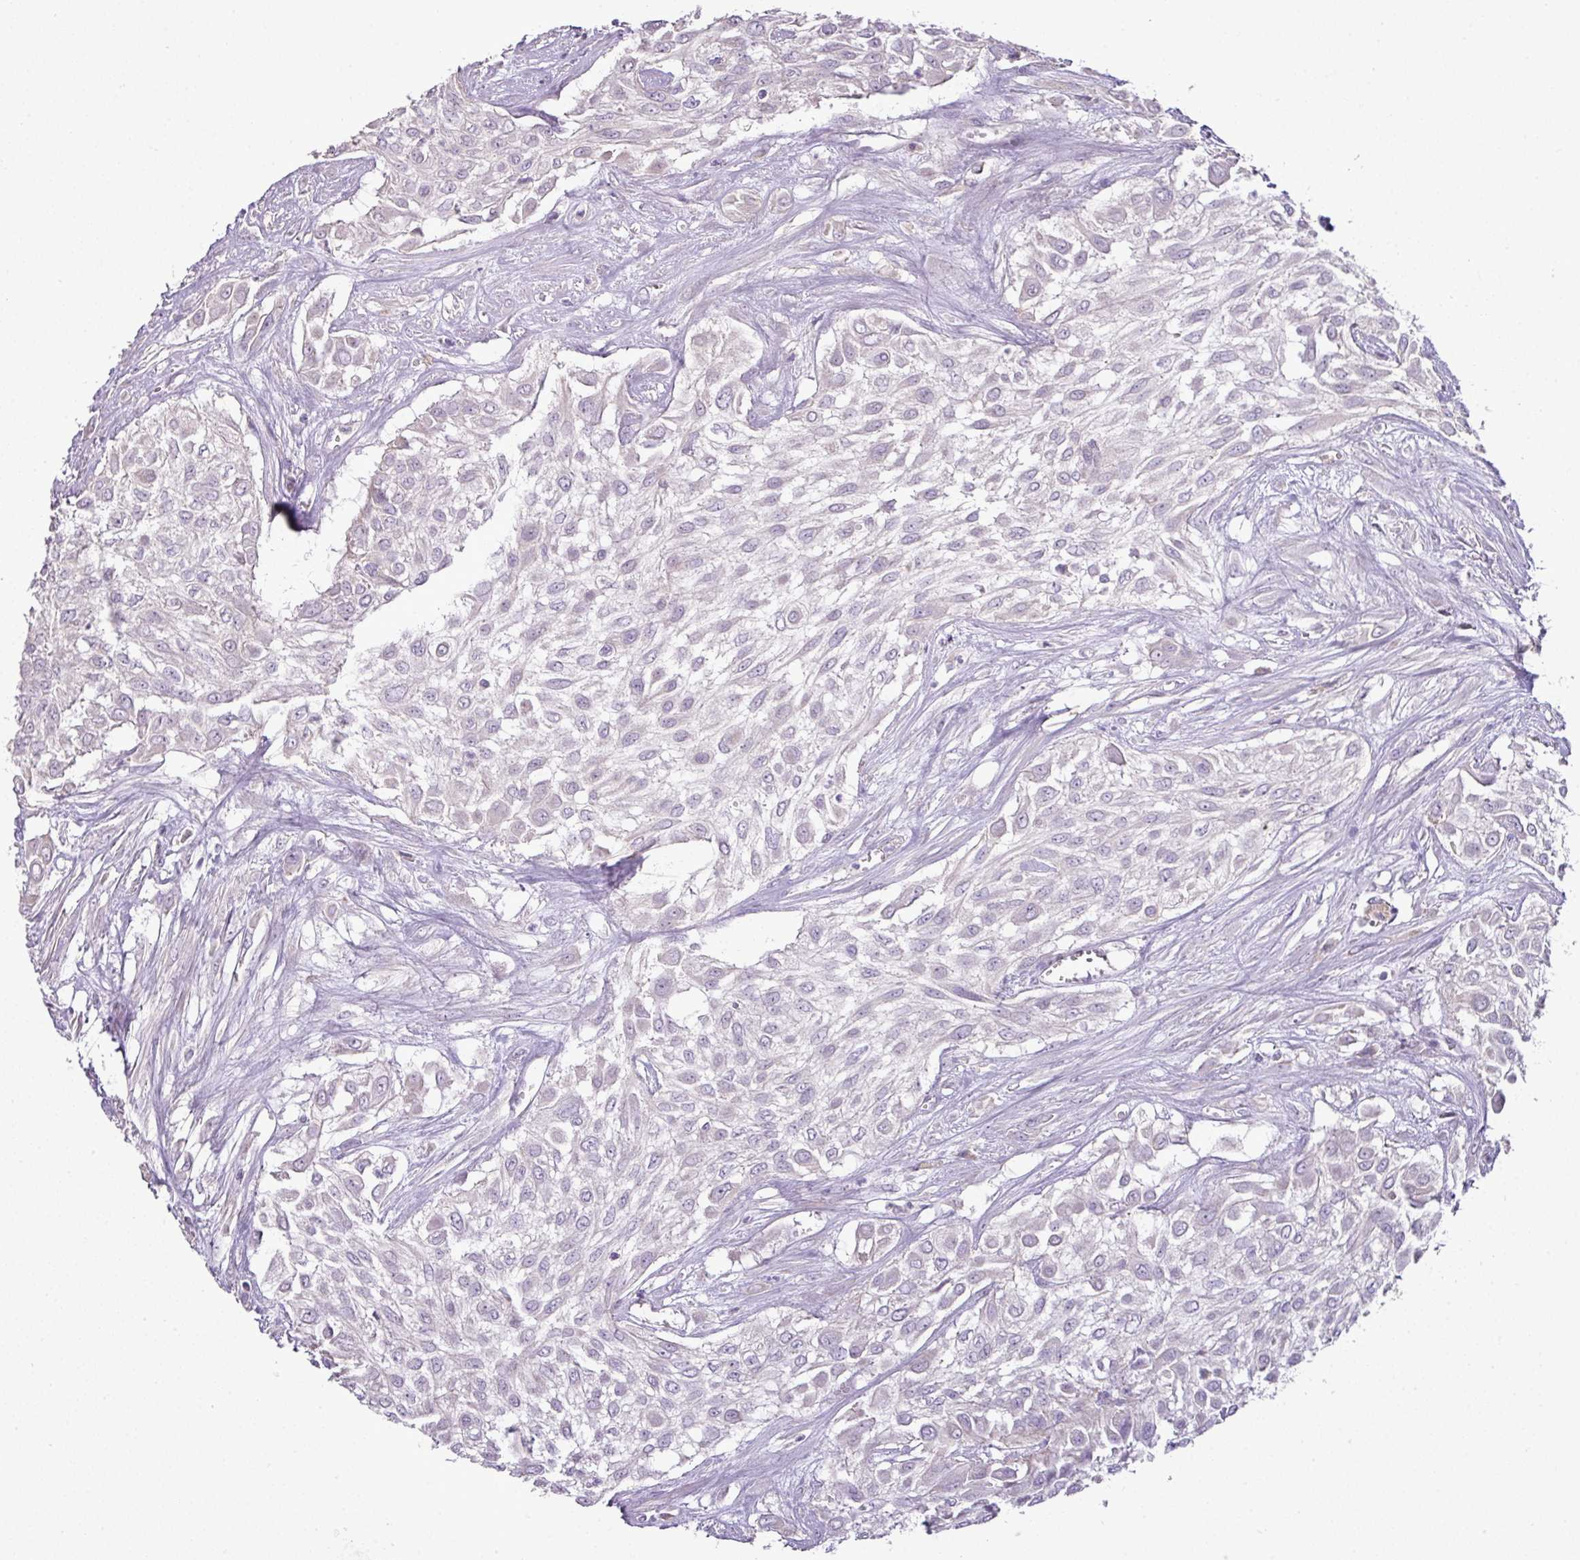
{"staining": {"intensity": "negative", "quantity": "none", "location": "none"}, "tissue": "urothelial cancer", "cell_type": "Tumor cells", "image_type": "cancer", "snomed": [{"axis": "morphology", "description": "Urothelial carcinoma, High grade"}, {"axis": "topography", "description": "Urinary bladder"}], "caption": "Tumor cells show no significant protein expression in urothelial cancer.", "gene": "BRINP2", "patient": {"sex": "male", "age": 57}}